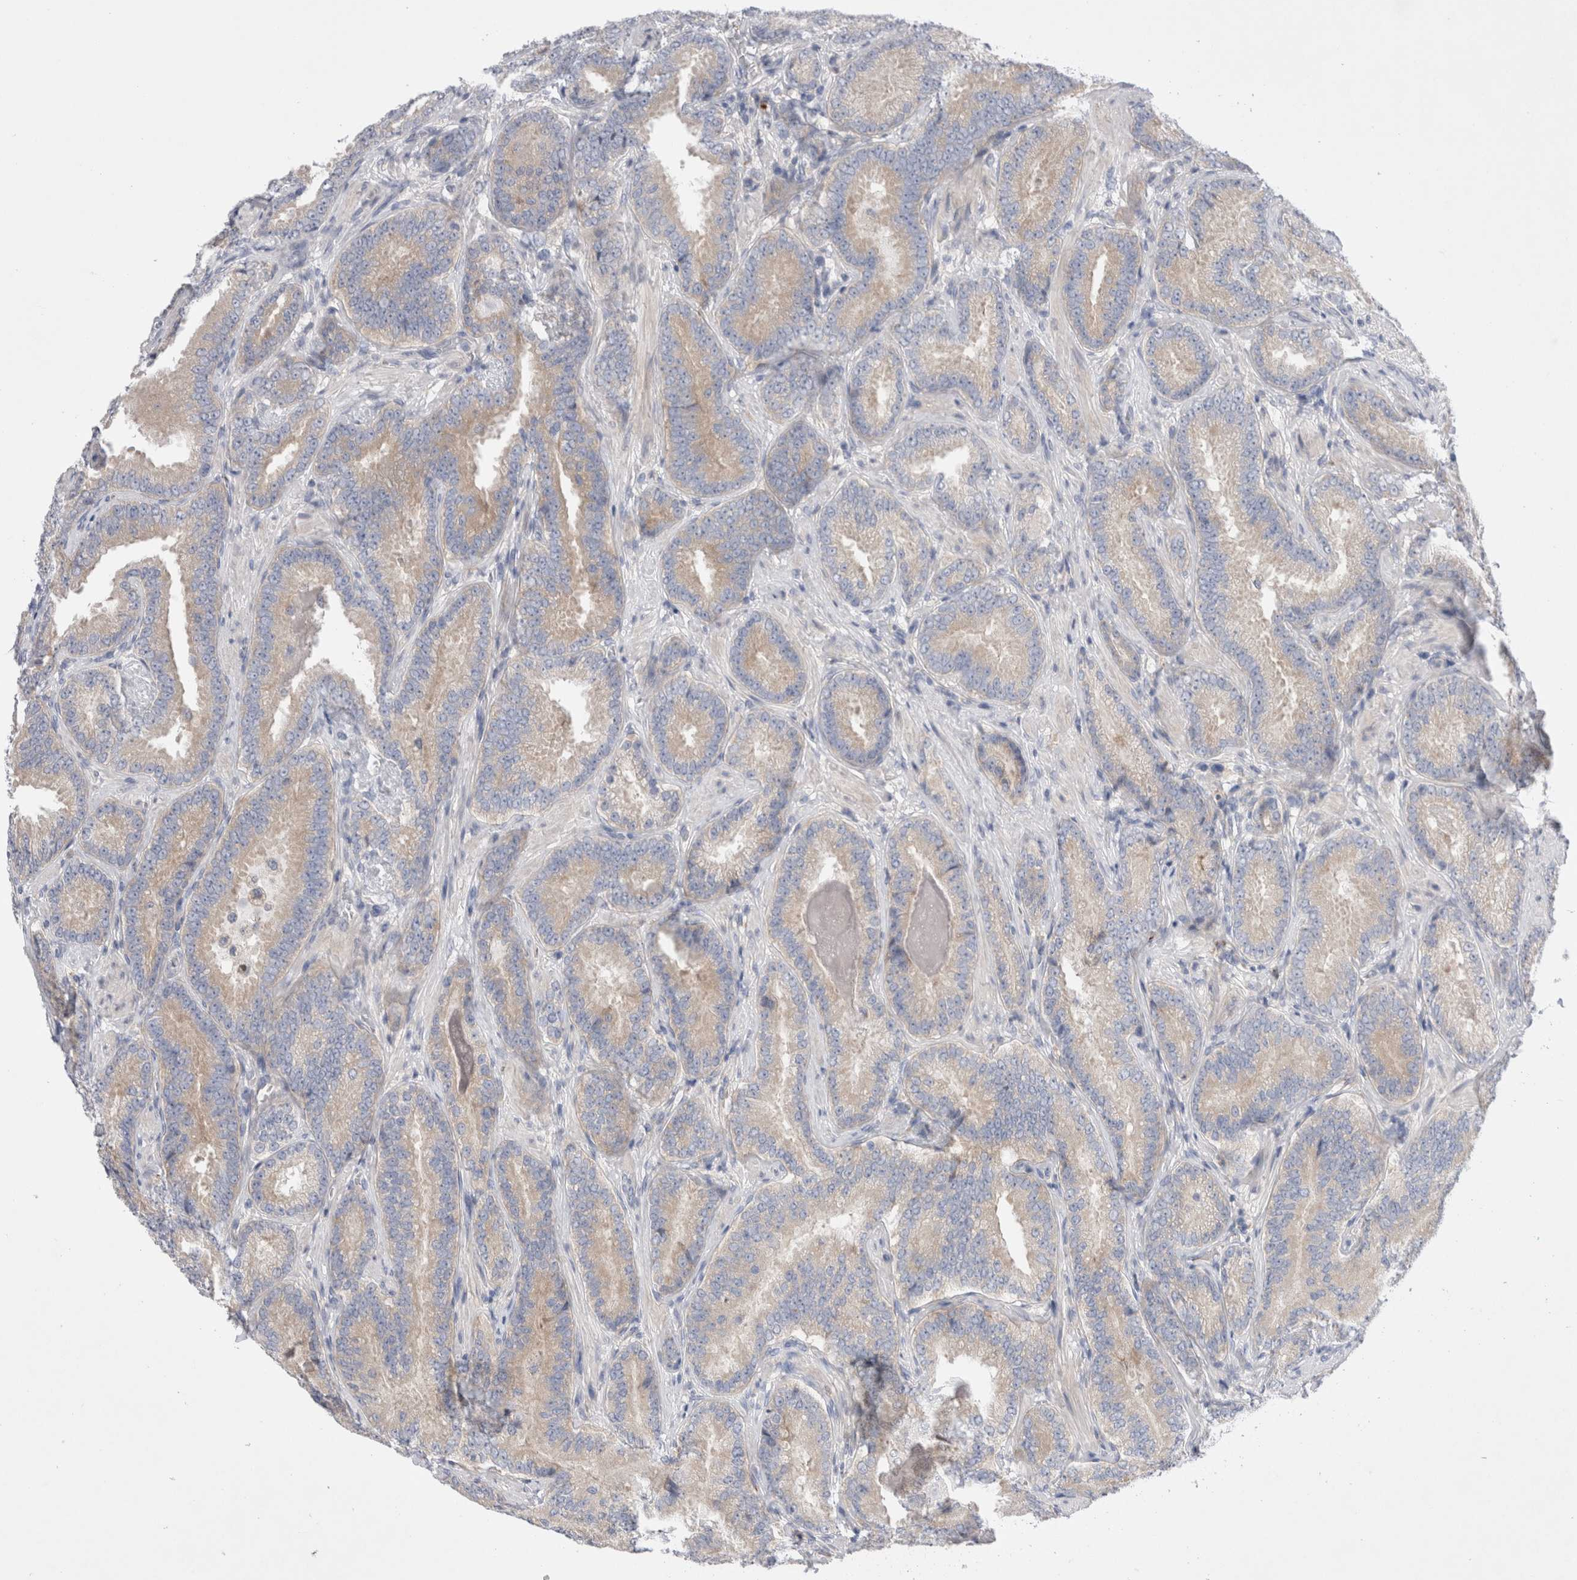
{"staining": {"intensity": "weak", "quantity": ">75%", "location": "cytoplasmic/membranous"}, "tissue": "prostate cancer", "cell_type": "Tumor cells", "image_type": "cancer", "snomed": [{"axis": "morphology", "description": "Adenocarcinoma, Low grade"}, {"axis": "topography", "description": "Prostate"}], "caption": "The immunohistochemical stain highlights weak cytoplasmic/membranous staining in tumor cells of prostate cancer tissue.", "gene": "RBM12B", "patient": {"sex": "male", "age": 51}}